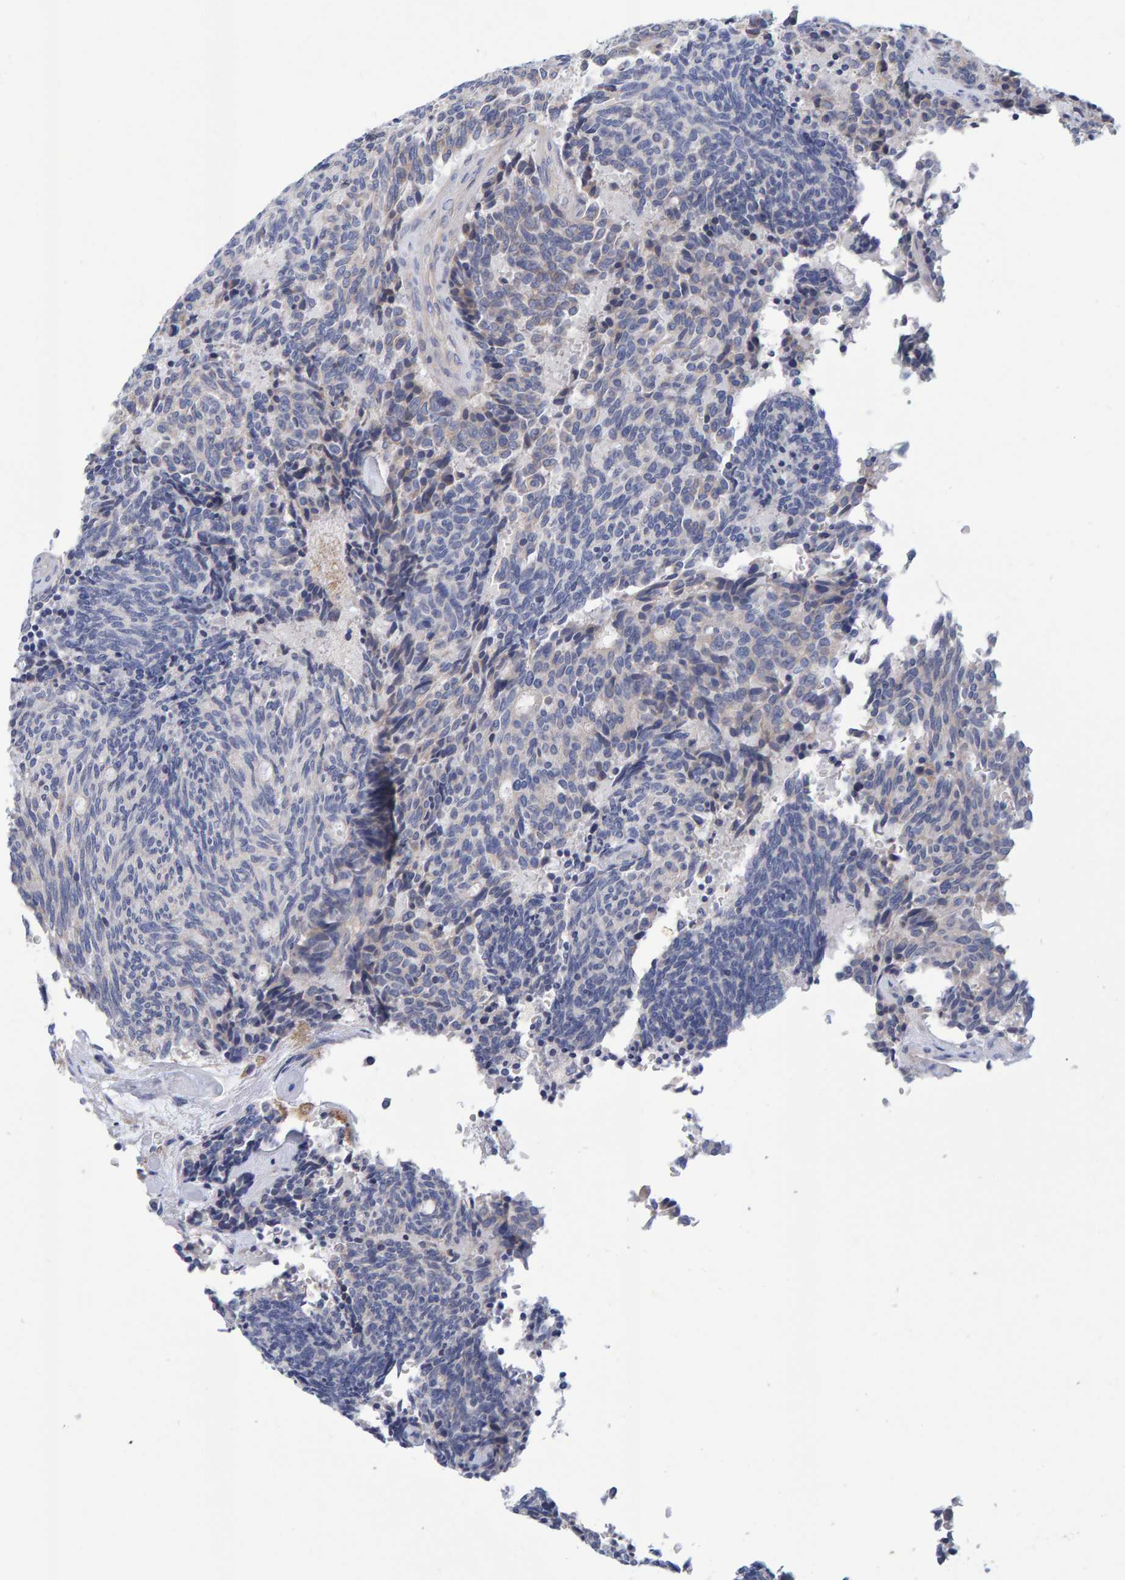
{"staining": {"intensity": "negative", "quantity": "none", "location": "none"}, "tissue": "carcinoid", "cell_type": "Tumor cells", "image_type": "cancer", "snomed": [{"axis": "morphology", "description": "Carcinoid, malignant, NOS"}, {"axis": "topography", "description": "Pancreas"}], "caption": "Image shows no significant protein expression in tumor cells of carcinoid.", "gene": "EFR3A", "patient": {"sex": "female", "age": 54}}